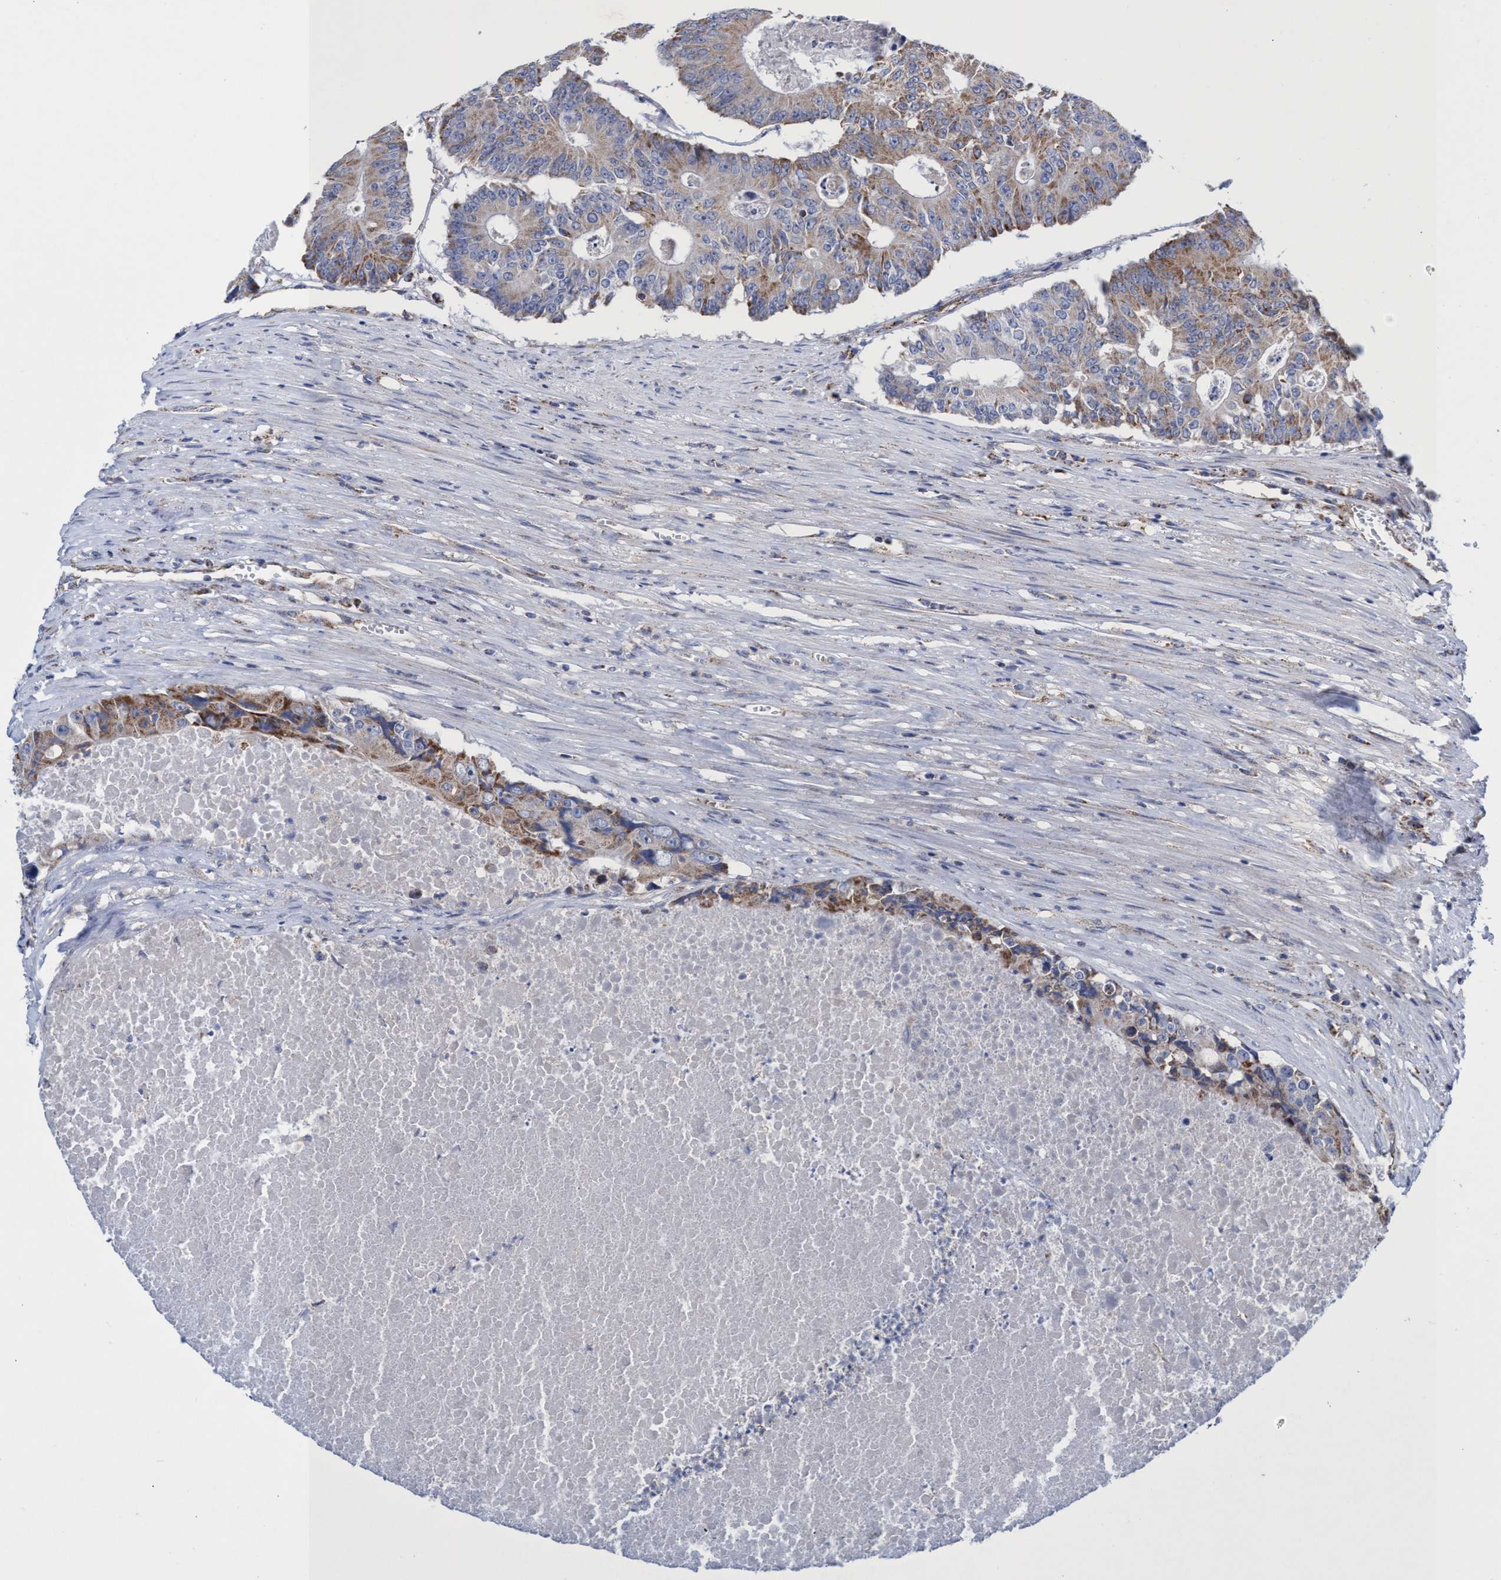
{"staining": {"intensity": "moderate", "quantity": "25%-75%", "location": "cytoplasmic/membranous"}, "tissue": "colorectal cancer", "cell_type": "Tumor cells", "image_type": "cancer", "snomed": [{"axis": "morphology", "description": "Adenocarcinoma, NOS"}, {"axis": "topography", "description": "Colon"}], "caption": "IHC of human colorectal cancer (adenocarcinoma) displays medium levels of moderate cytoplasmic/membranous expression in about 25%-75% of tumor cells. (IHC, brightfield microscopy, high magnification).", "gene": "ZNF750", "patient": {"sex": "male", "age": 87}}